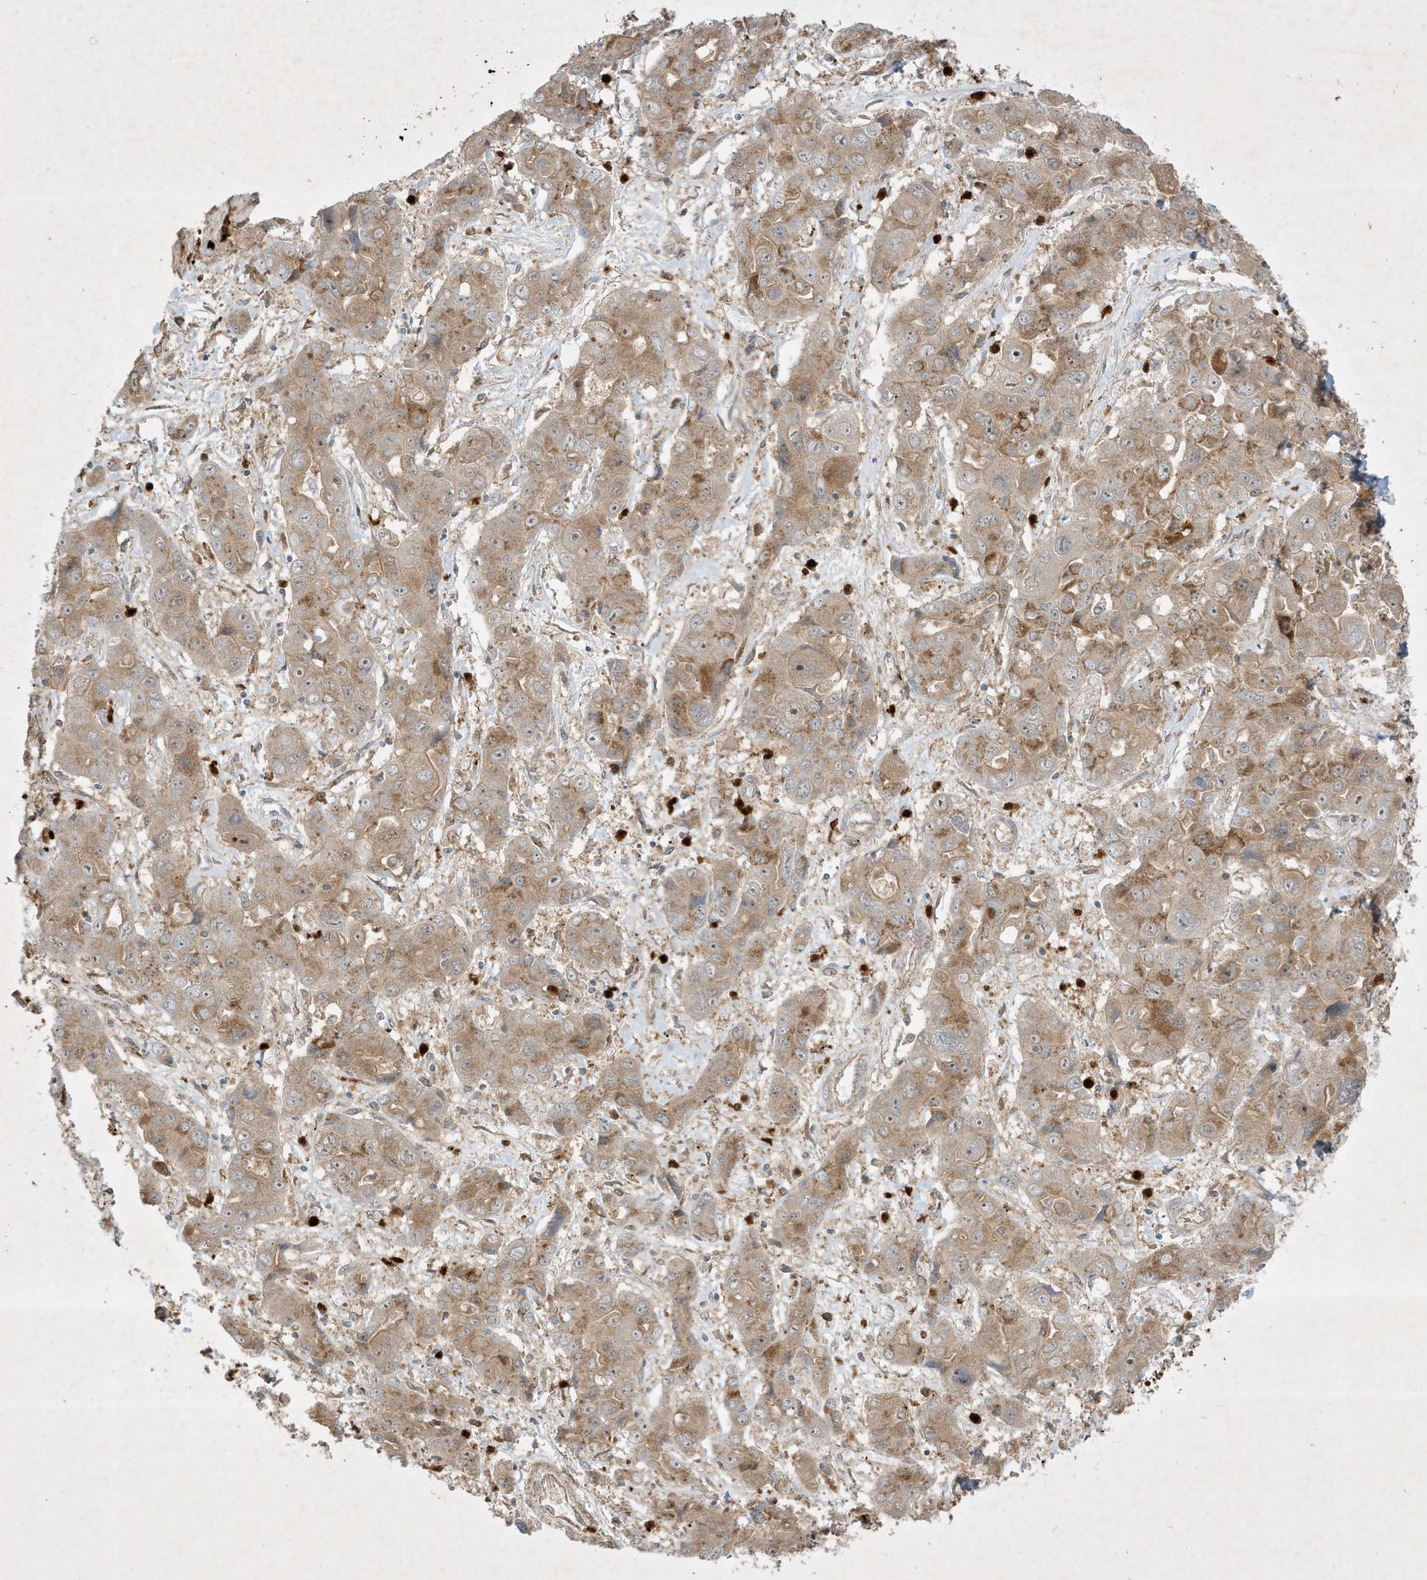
{"staining": {"intensity": "moderate", "quantity": "25%-75%", "location": "cytoplasmic/membranous"}, "tissue": "liver cancer", "cell_type": "Tumor cells", "image_type": "cancer", "snomed": [{"axis": "morphology", "description": "Cholangiocarcinoma"}, {"axis": "topography", "description": "Liver"}], "caption": "Approximately 25%-75% of tumor cells in human liver cancer (cholangiocarcinoma) demonstrate moderate cytoplasmic/membranous protein staining as visualized by brown immunohistochemical staining.", "gene": "IFT57", "patient": {"sex": "male", "age": 67}}